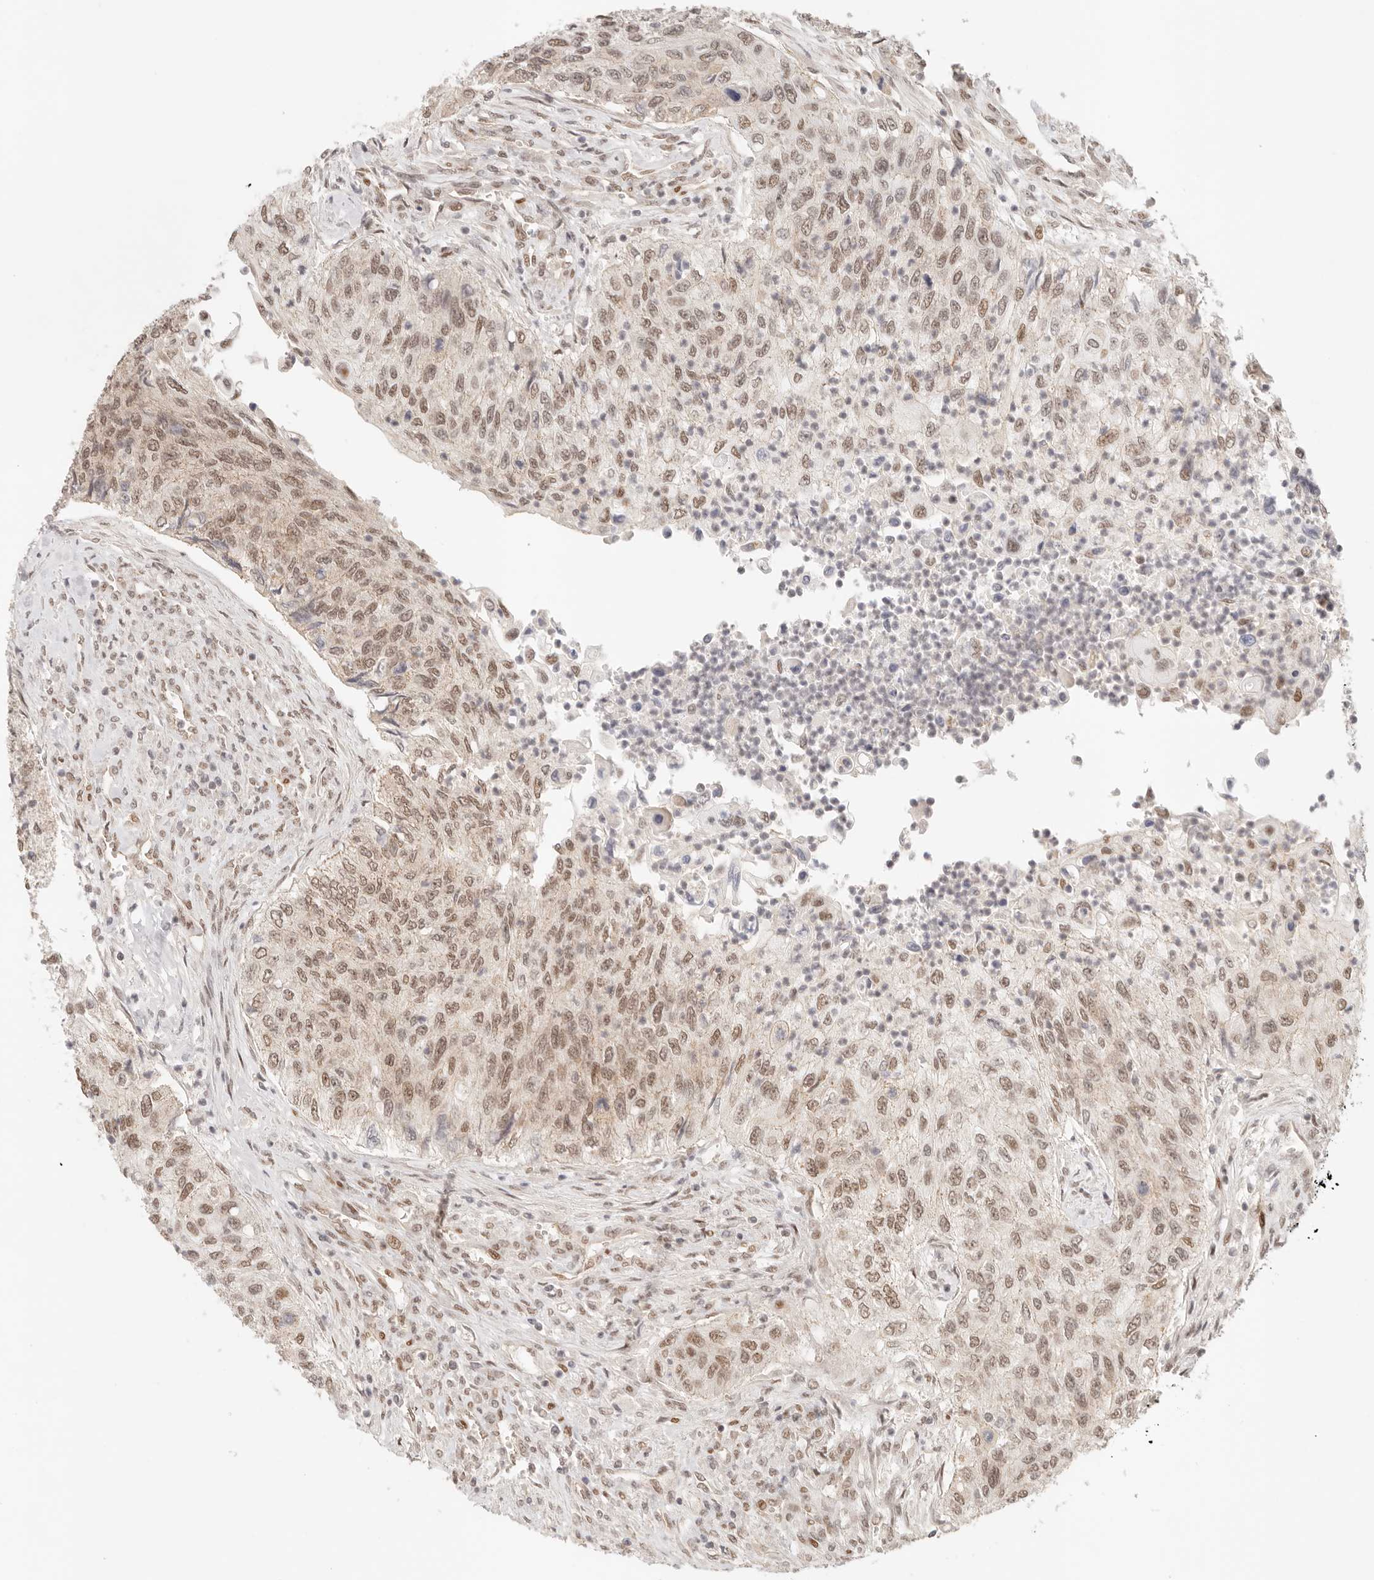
{"staining": {"intensity": "moderate", "quantity": ">75%", "location": "nuclear"}, "tissue": "urothelial cancer", "cell_type": "Tumor cells", "image_type": "cancer", "snomed": [{"axis": "morphology", "description": "Urothelial carcinoma, High grade"}, {"axis": "topography", "description": "Urinary bladder"}], "caption": "IHC image of neoplastic tissue: high-grade urothelial carcinoma stained using immunohistochemistry (IHC) reveals medium levels of moderate protein expression localized specifically in the nuclear of tumor cells, appearing as a nuclear brown color.", "gene": "HOXC5", "patient": {"sex": "female", "age": 60}}